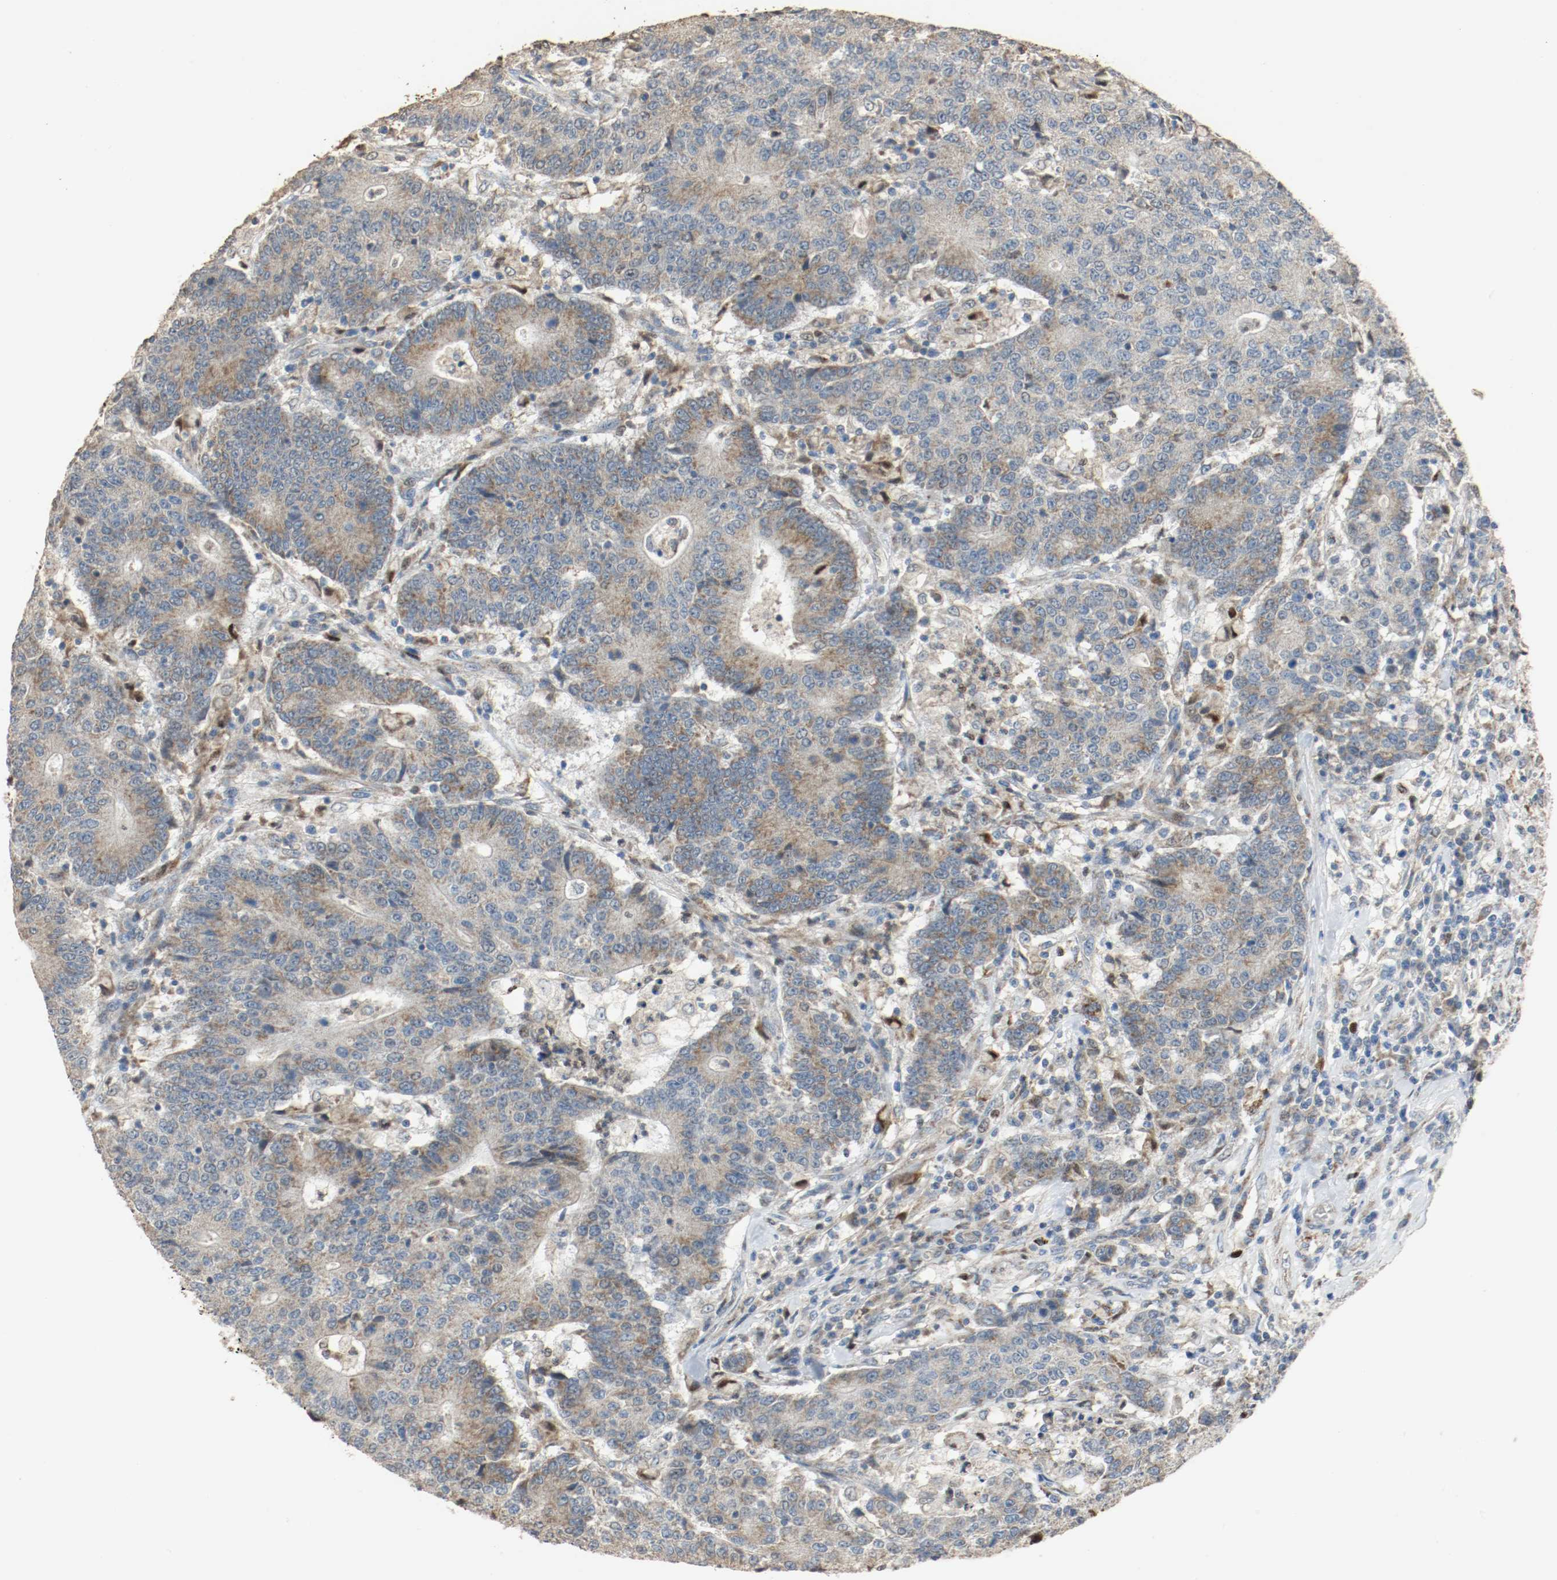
{"staining": {"intensity": "moderate", "quantity": ">75%", "location": "cytoplasmic/membranous"}, "tissue": "colorectal cancer", "cell_type": "Tumor cells", "image_type": "cancer", "snomed": [{"axis": "morphology", "description": "Normal tissue, NOS"}, {"axis": "morphology", "description": "Adenocarcinoma, NOS"}, {"axis": "topography", "description": "Colon"}], "caption": "Human colorectal adenocarcinoma stained with a brown dye demonstrates moderate cytoplasmic/membranous positive expression in about >75% of tumor cells.", "gene": "ALDH4A1", "patient": {"sex": "female", "age": 75}}